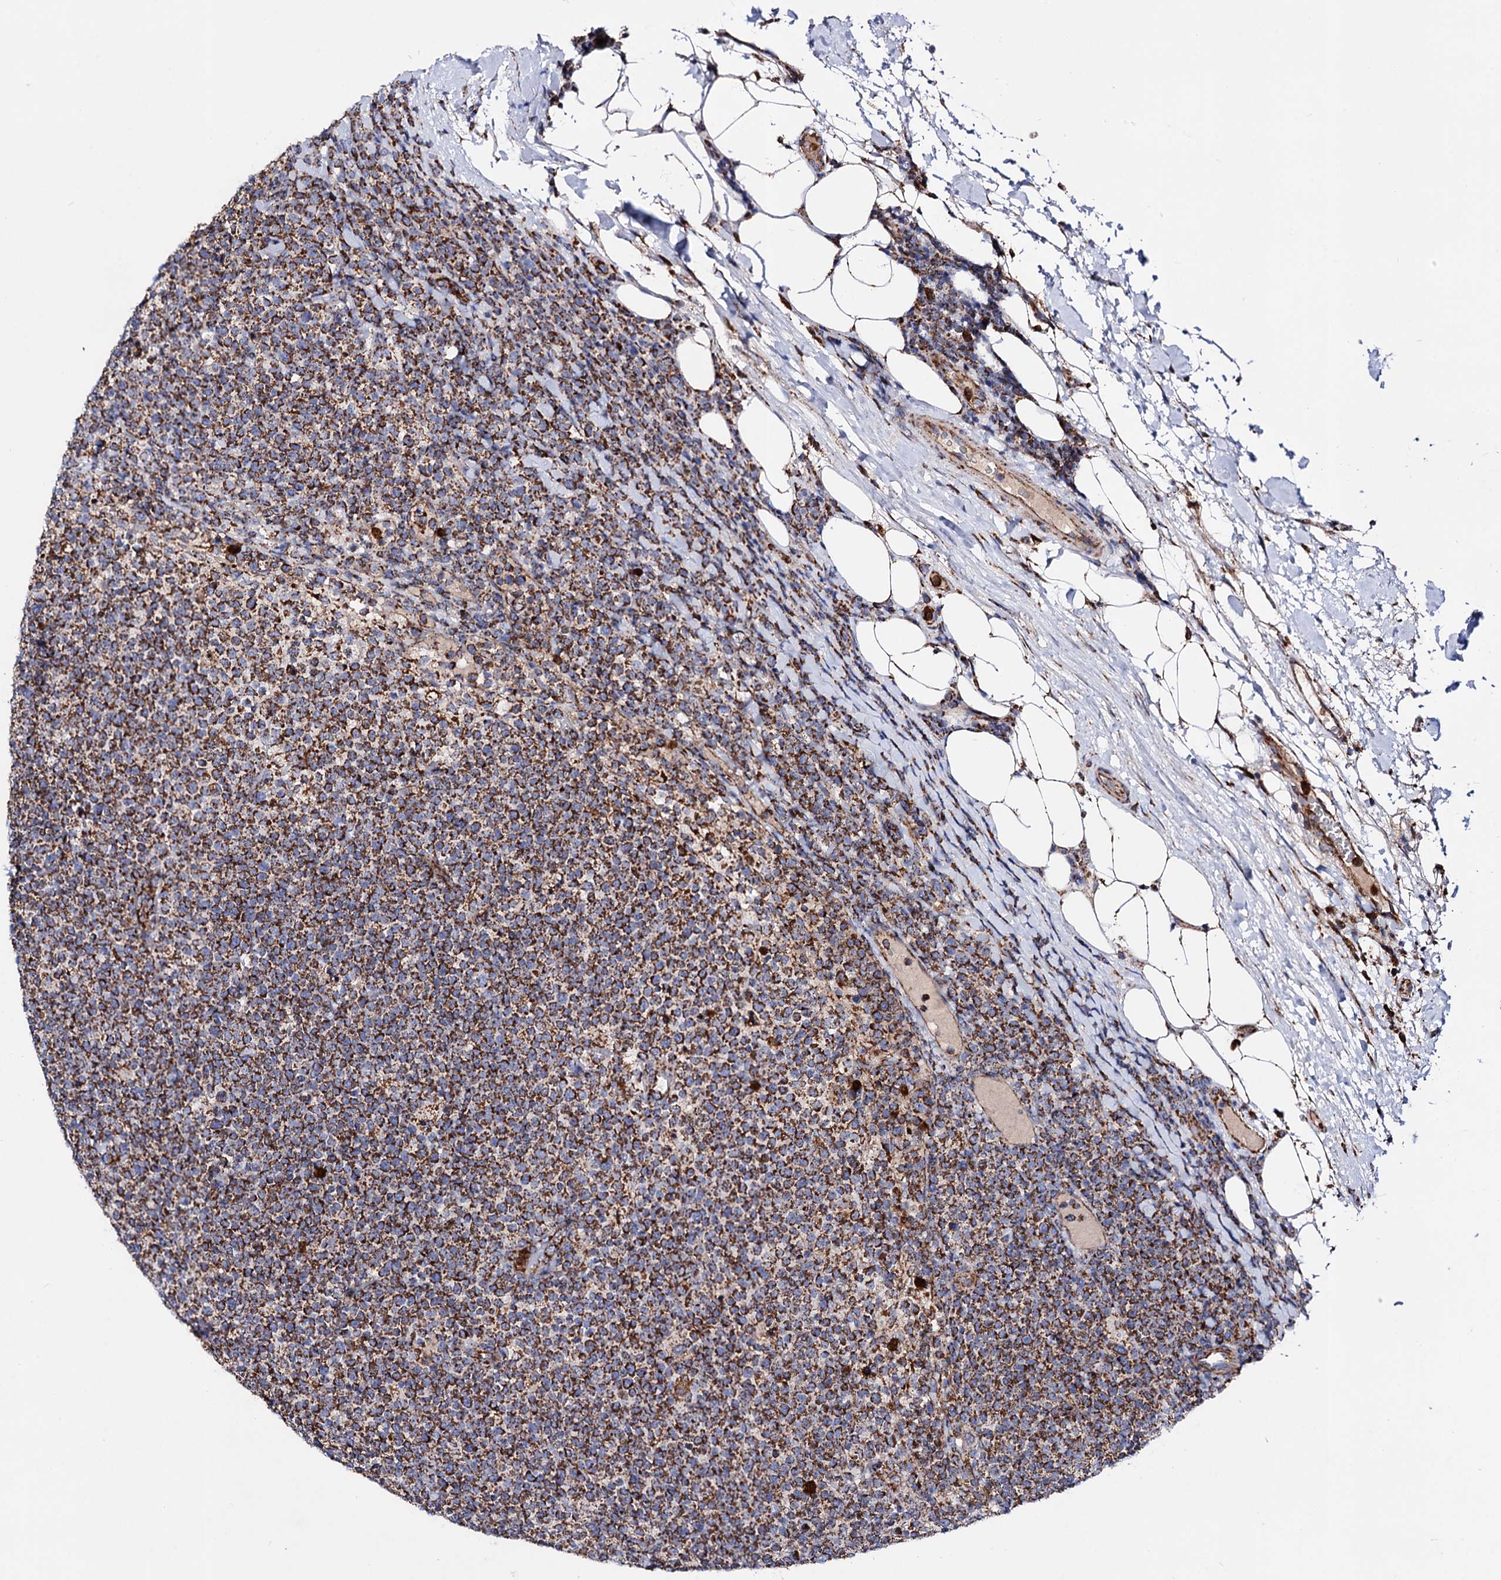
{"staining": {"intensity": "moderate", "quantity": ">75%", "location": "cytoplasmic/membranous"}, "tissue": "lymphoma", "cell_type": "Tumor cells", "image_type": "cancer", "snomed": [{"axis": "morphology", "description": "Malignant lymphoma, non-Hodgkin's type, High grade"}, {"axis": "topography", "description": "Lymph node"}], "caption": "Lymphoma tissue displays moderate cytoplasmic/membranous expression in about >75% of tumor cells, visualized by immunohistochemistry.", "gene": "ACAD9", "patient": {"sex": "male", "age": 61}}